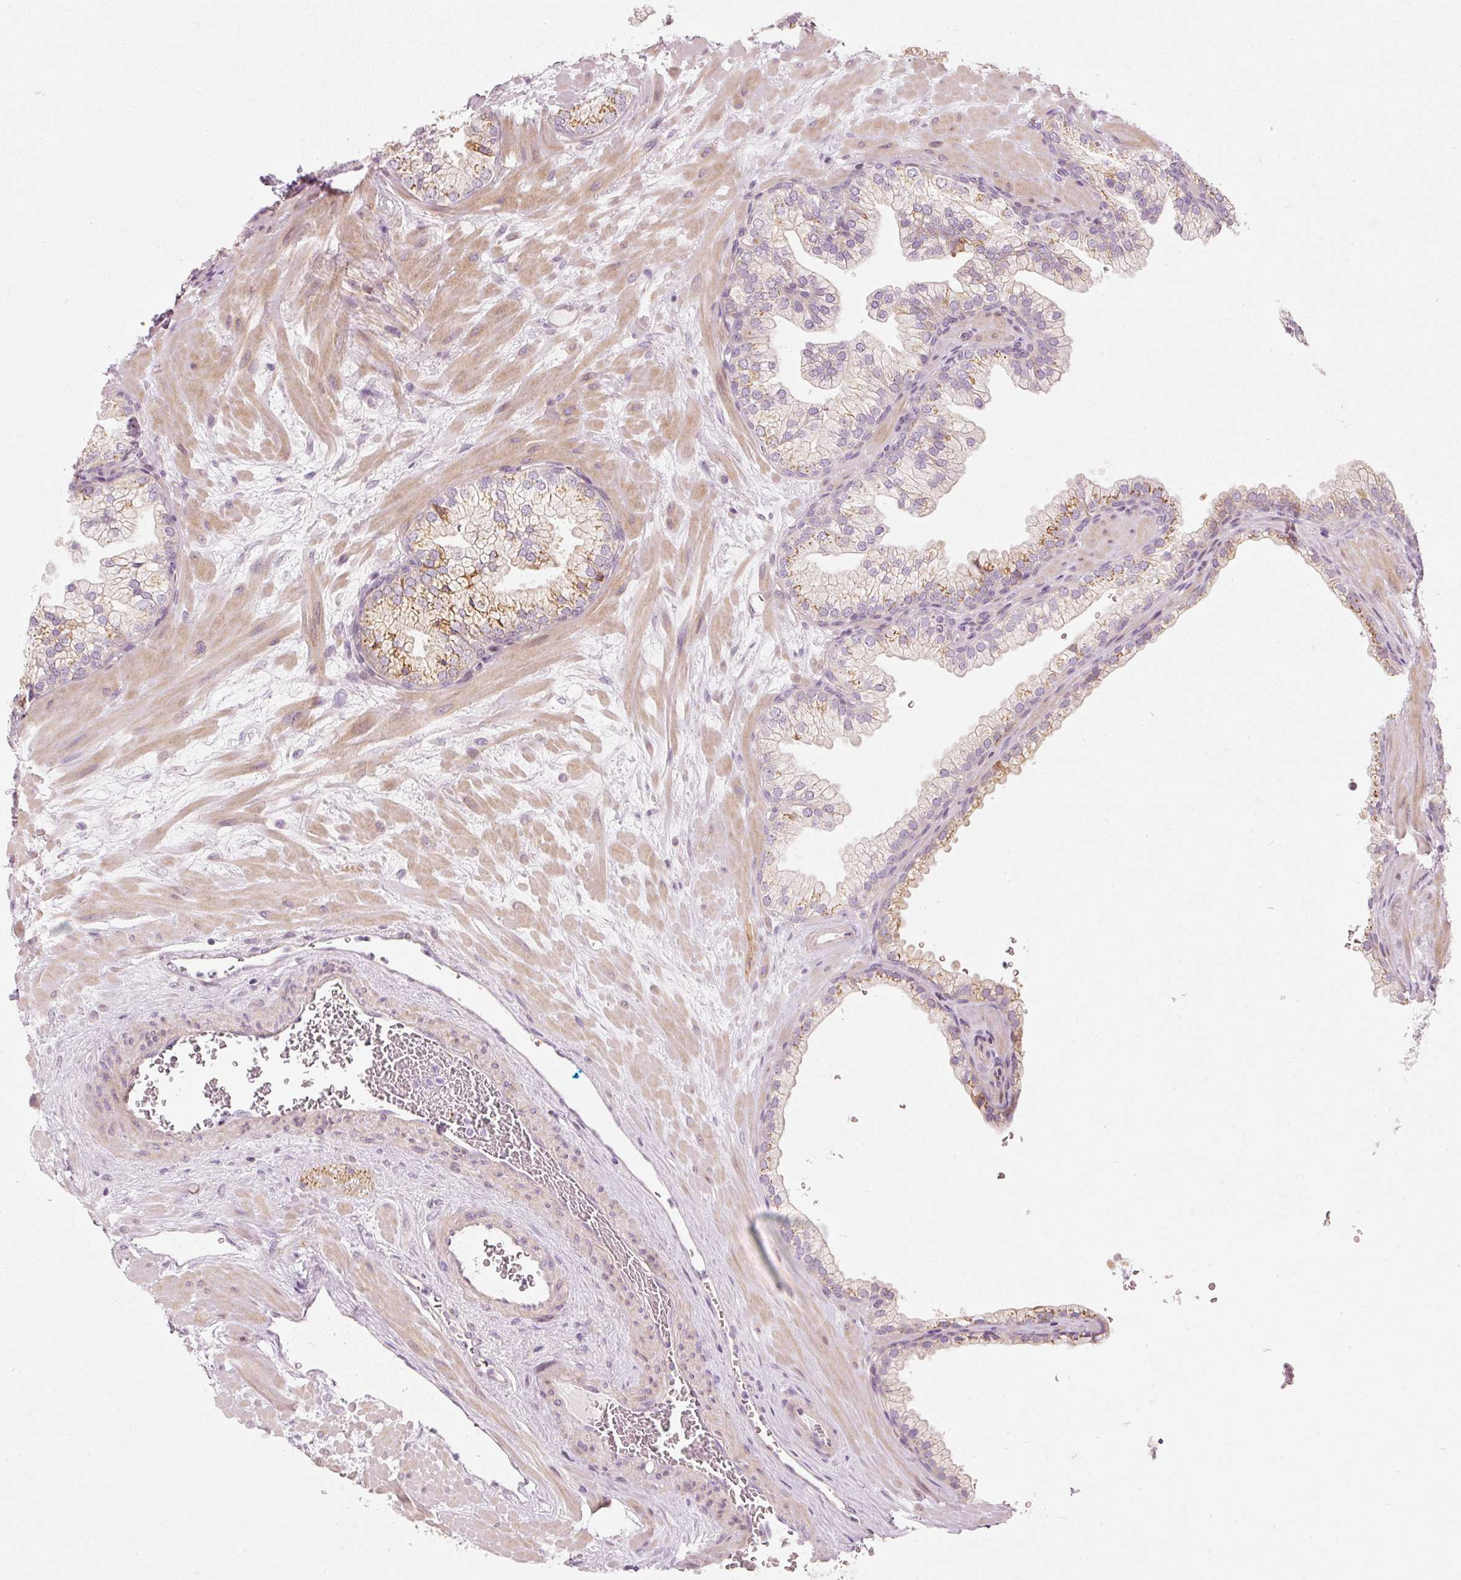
{"staining": {"intensity": "moderate", "quantity": "25%-75%", "location": "cytoplasmic/membranous"}, "tissue": "prostate", "cell_type": "Glandular cells", "image_type": "normal", "snomed": [{"axis": "morphology", "description": "Normal tissue, NOS"}, {"axis": "topography", "description": "Prostate"}, {"axis": "topography", "description": "Peripheral nerve tissue"}], "caption": "Immunohistochemical staining of benign prostate reveals 25%-75% levels of moderate cytoplasmic/membranous protein staining in about 25%-75% of glandular cells.", "gene": "SLC20A1", "patient": {"sex": "male", "age": 61}}